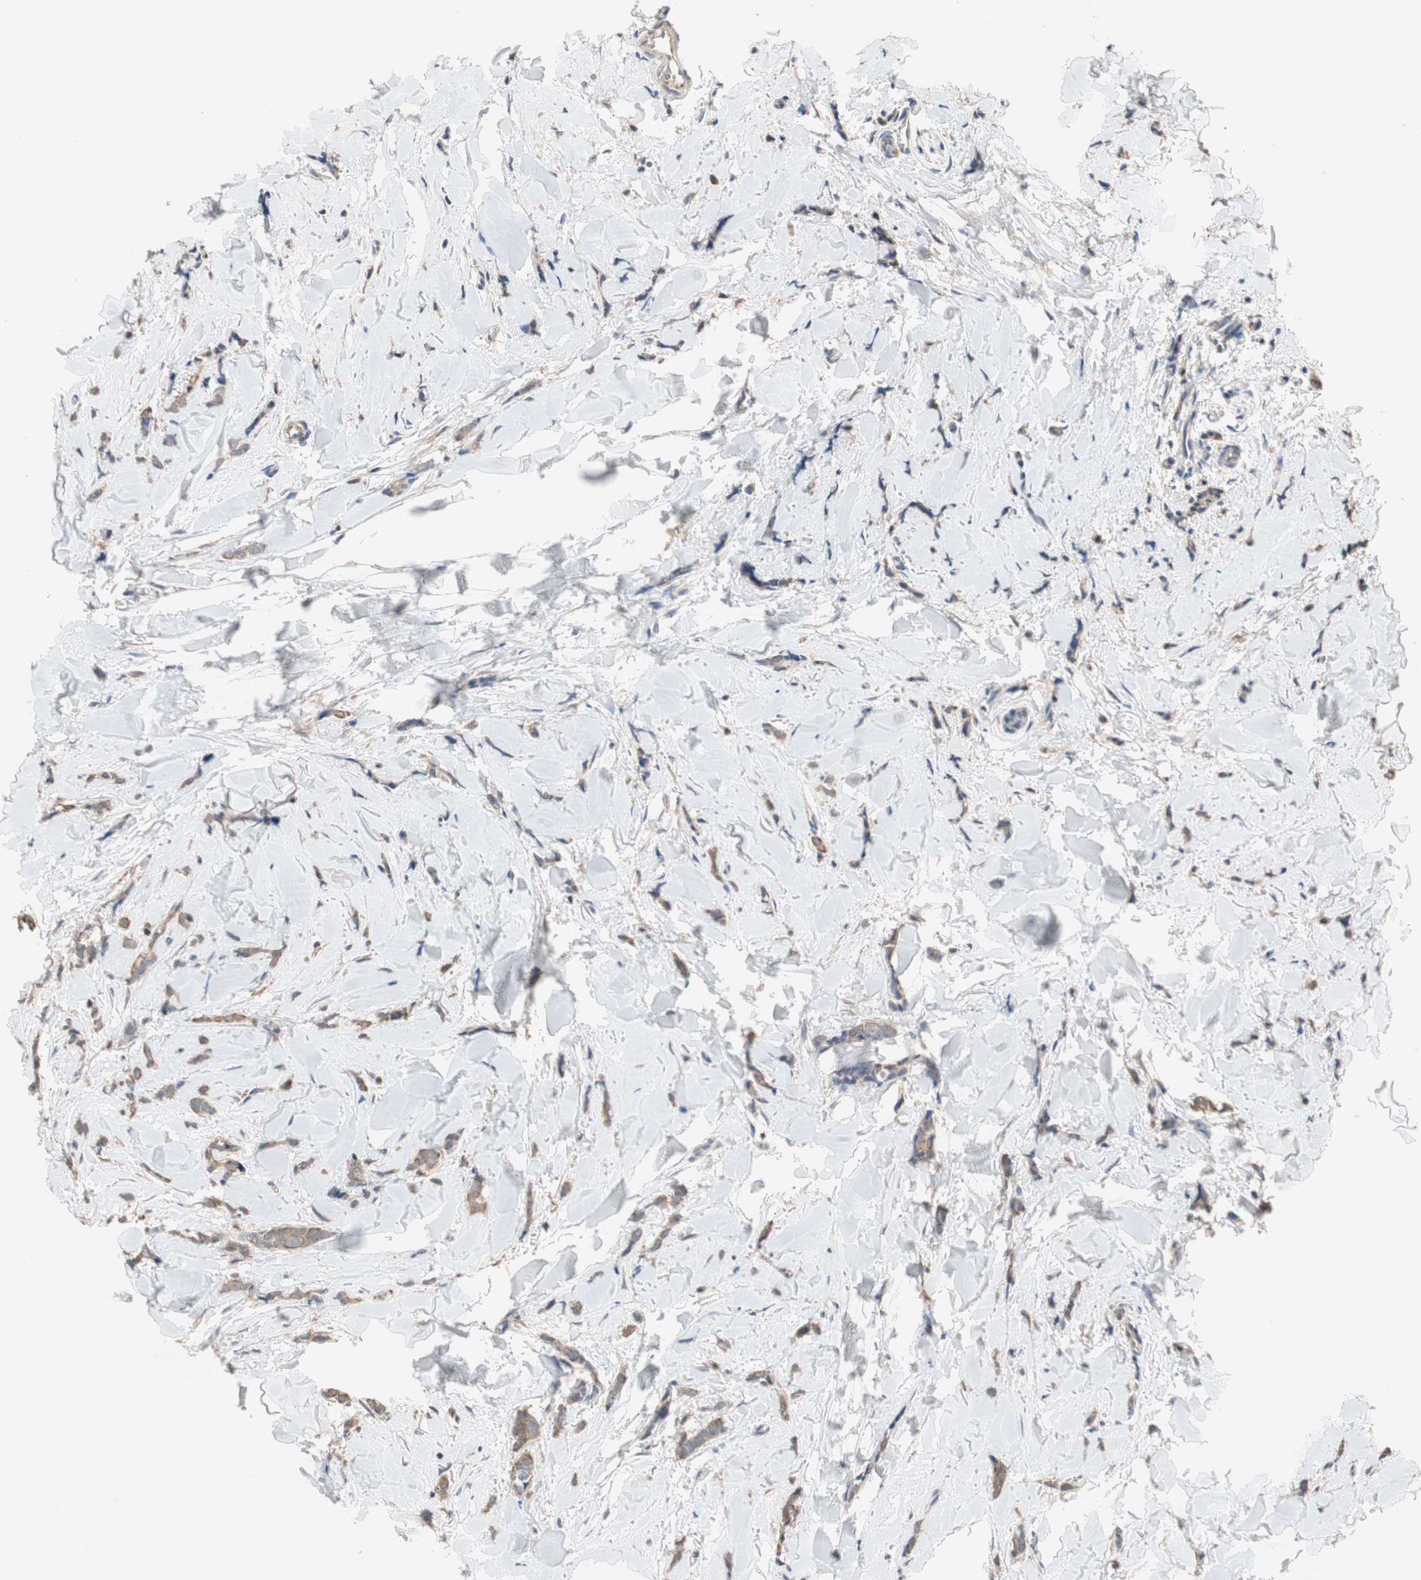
{"staining": {"intensity": "moderate", "quantity": ">75%", "location": "cytoplasmic/membranous"}, "tissue": "breast cancer", "cell_type": "Tumor cells", "image_type": "cancer", "snomed": [{"axis": "morphology", "description": "Lobular carcinoma"}, {"axis": "topography", "description": "Skin"}, {"axis": "topography", "description": "Breast"}], "caption": "This histopathology image exhibits immunohistochemistry (IHC) staining of breast lobular carcinoma, with medium moderate cytoplasmic/membranous expression in approximately >75% of tumor cells.", "gene": "ADAP1", "patient": {"sex": "female", "age": 46}}